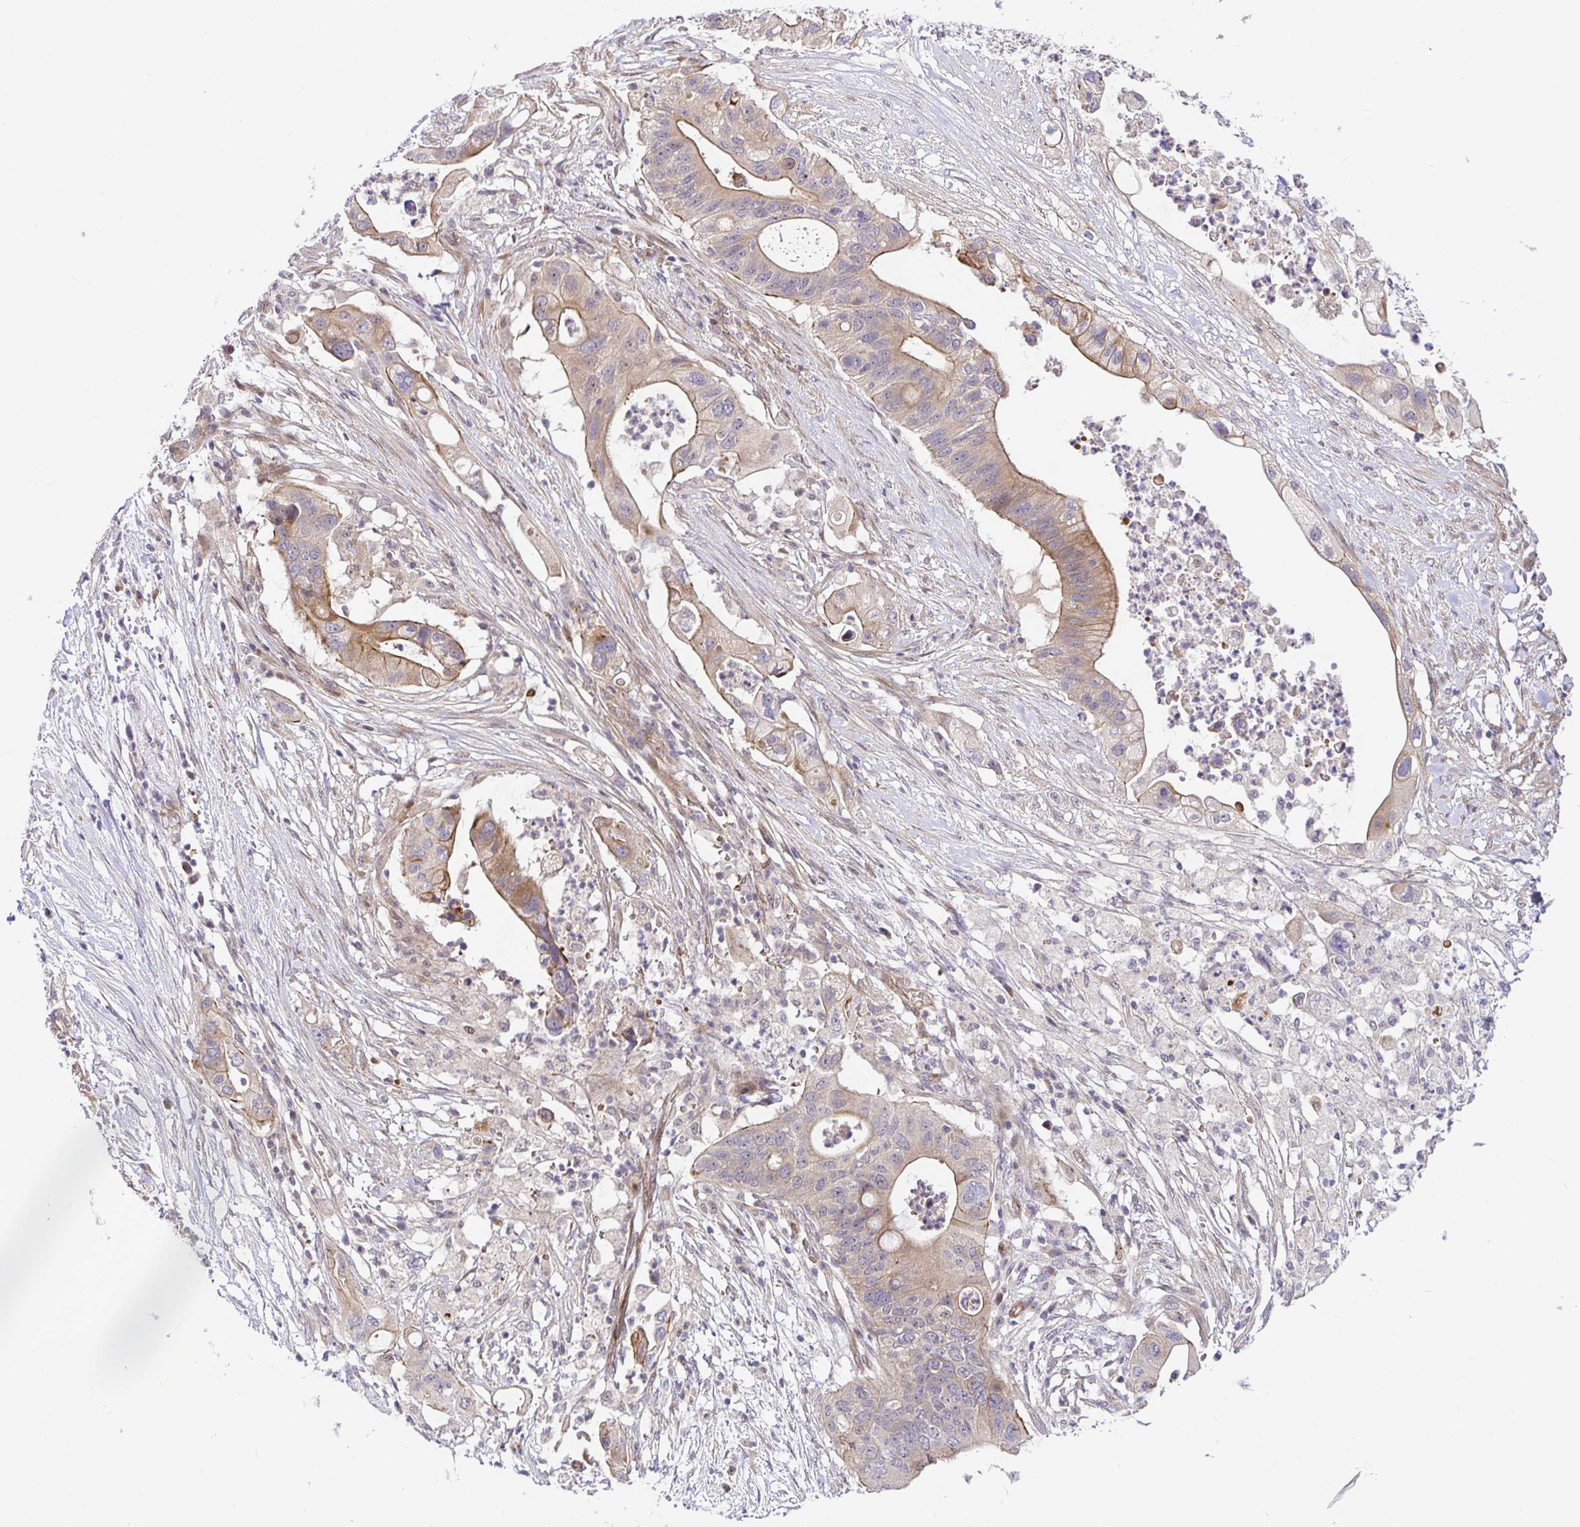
{"staining": {"intensity": "moderate", "quantity": ">75%", "location": "cytoplasmic/membranous"}, "tissue": "pancreatic cancer", "cell_type": "Tumor cells", "image_type": "cancer", "snomed": [{"axis": "morphology", "description": "Adenocarcinoma, NOS"}, {"axis": "topography", "description": "Pancreas"}], "caption": "The histopathology image exhibits immunohistochemical staining of adenocarcinoma (pancreatic). There is moderate cytoplasmic/membranous positivity is appreciated in about >75% of tumor cells. (DAB (3,3'-diaminobenzidine) = brown stain, brightfield microscopy at high magnification).", "gene": "TRIM55", "patient": {"sex": "female", "age": 72}}